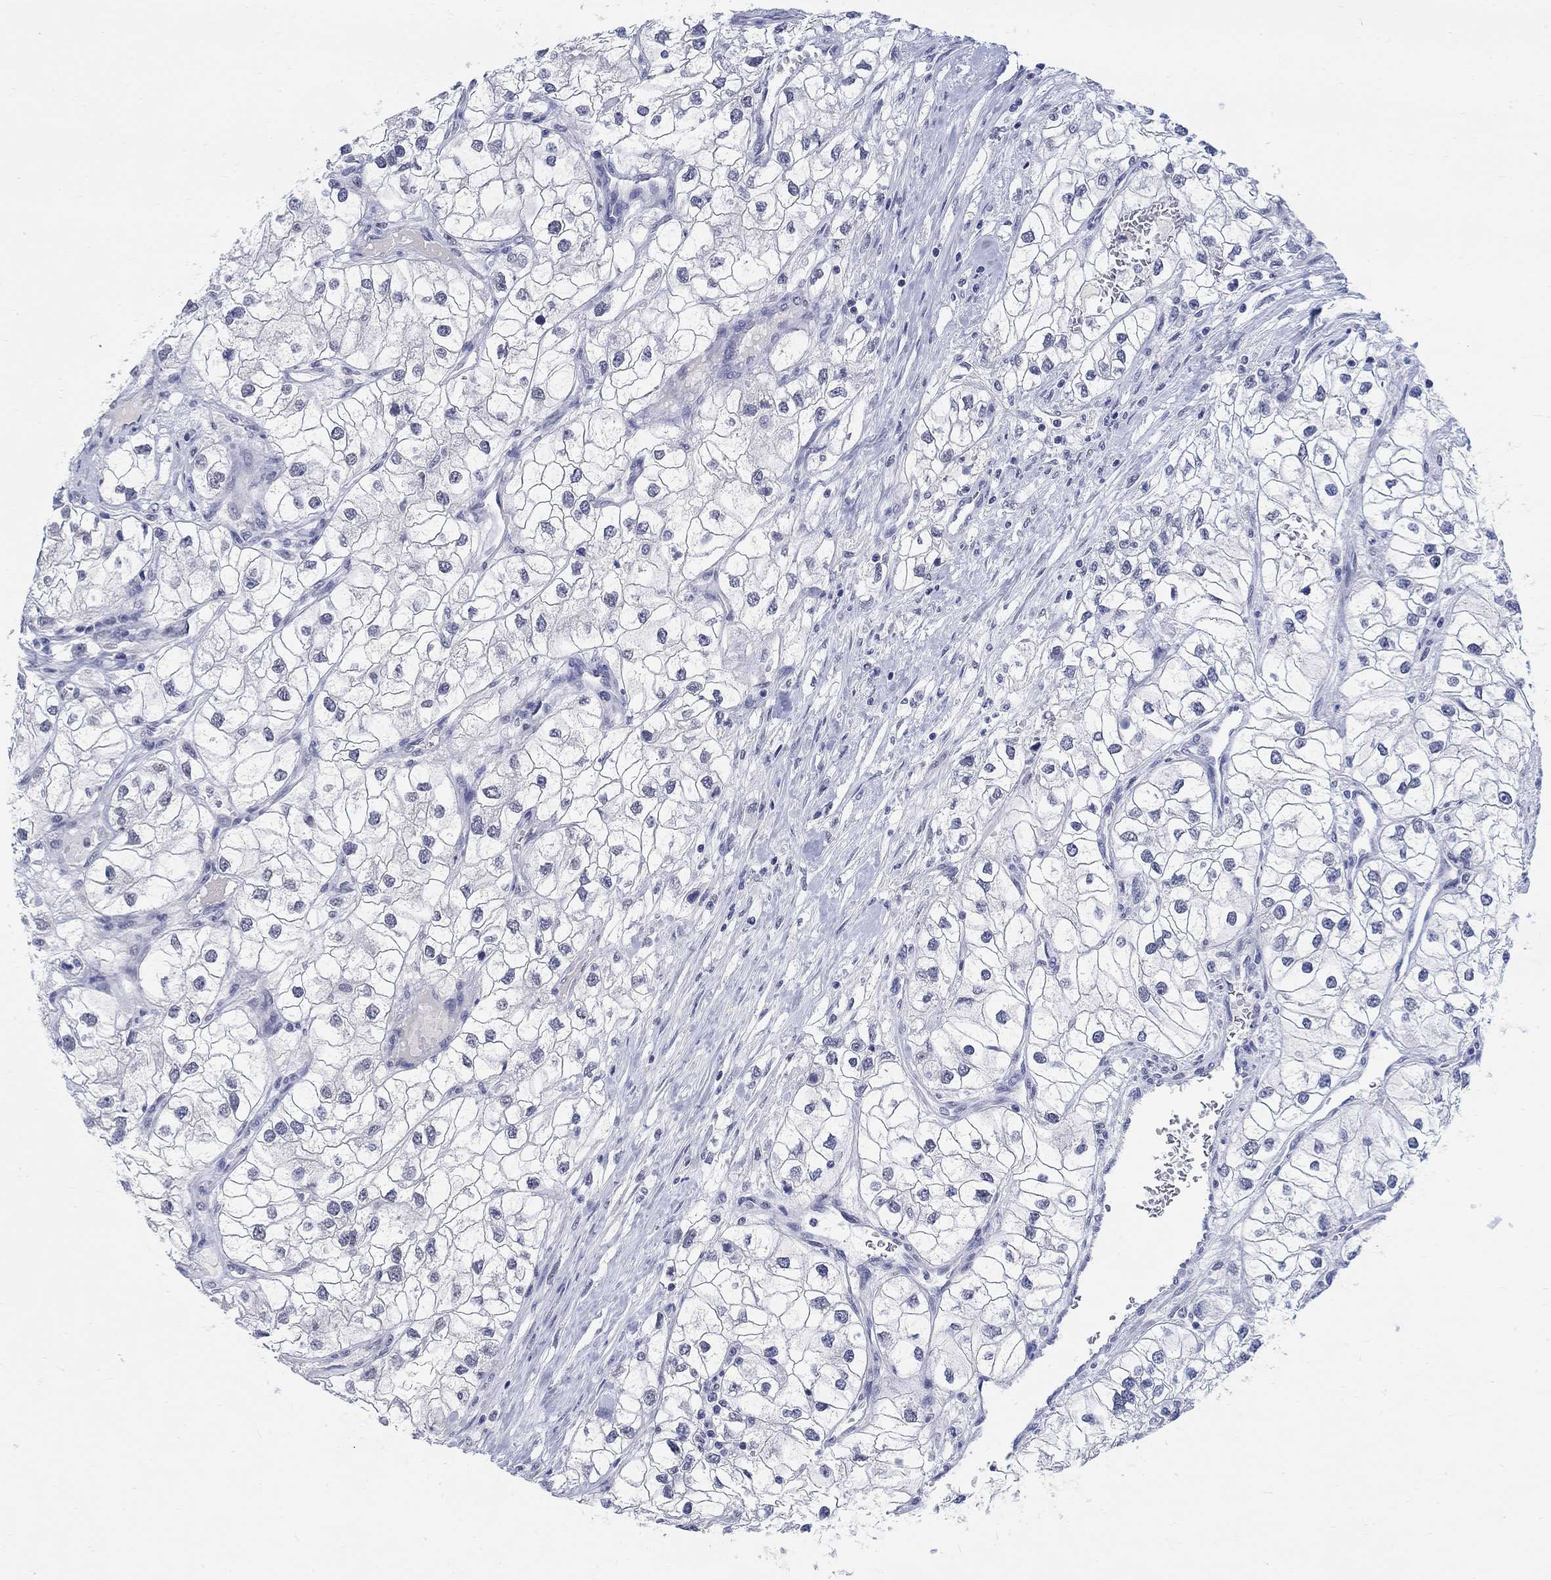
{"staining": {"intensity": "negative", "quantity": "none", "location": "none"}, "tissue": "renal cancer", "cell_type": "Tumor cells", "image_type": "cancer", "snomed": [{"axis": "morphology", "description": "Adenocarcinoma, NOS"}, {"axis": "topography", "description": "Kidney"}], "caption": "The photomicrograph displays no significant expression in tumor cells of renal cancer.", "gene": "ANKS1B", "patient": {"sex": "male", "age": 59}}